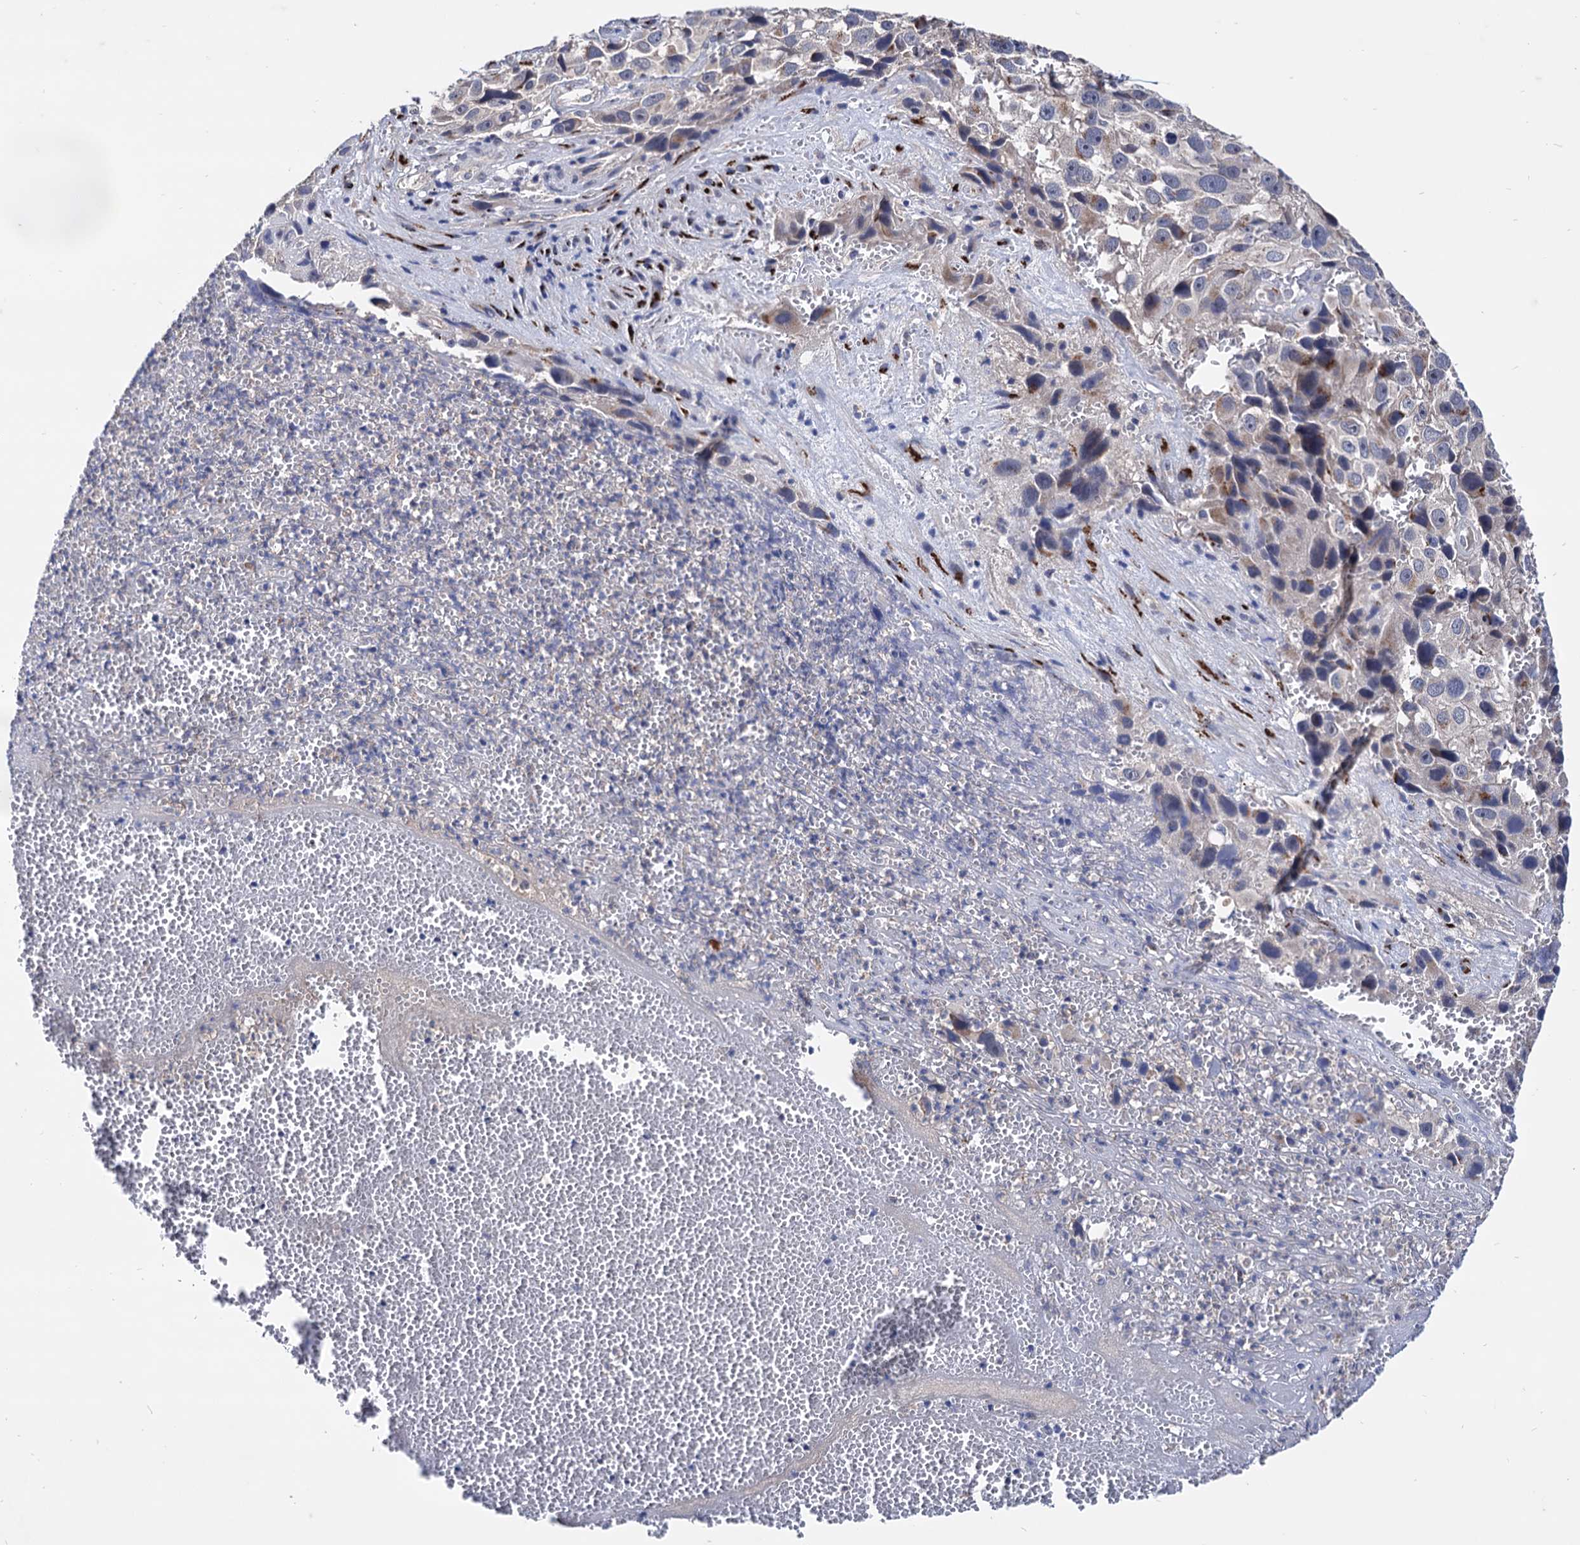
{"staining": {"intensity": "moderate", "quantity": "<25%", "location": "cytoplasmic/membranous"}, "tissue": "melanoma", "cell_type": "Tumor cells", "image_type": "cancer", "snomed": [{"axis": "morphology", "description": "Malignant melanoma, NOS"}, {"axis": "topography", "description": "Skin"}], "caption": "Immunohistochemical staining of human melanoma demonstrates moderate cytoplasmic/membranous protein staining in about <25% of tumor cells. Nuclei are stained in blue.", "gene": "ESD", "patient": {"sex": "male", "age": 84}}